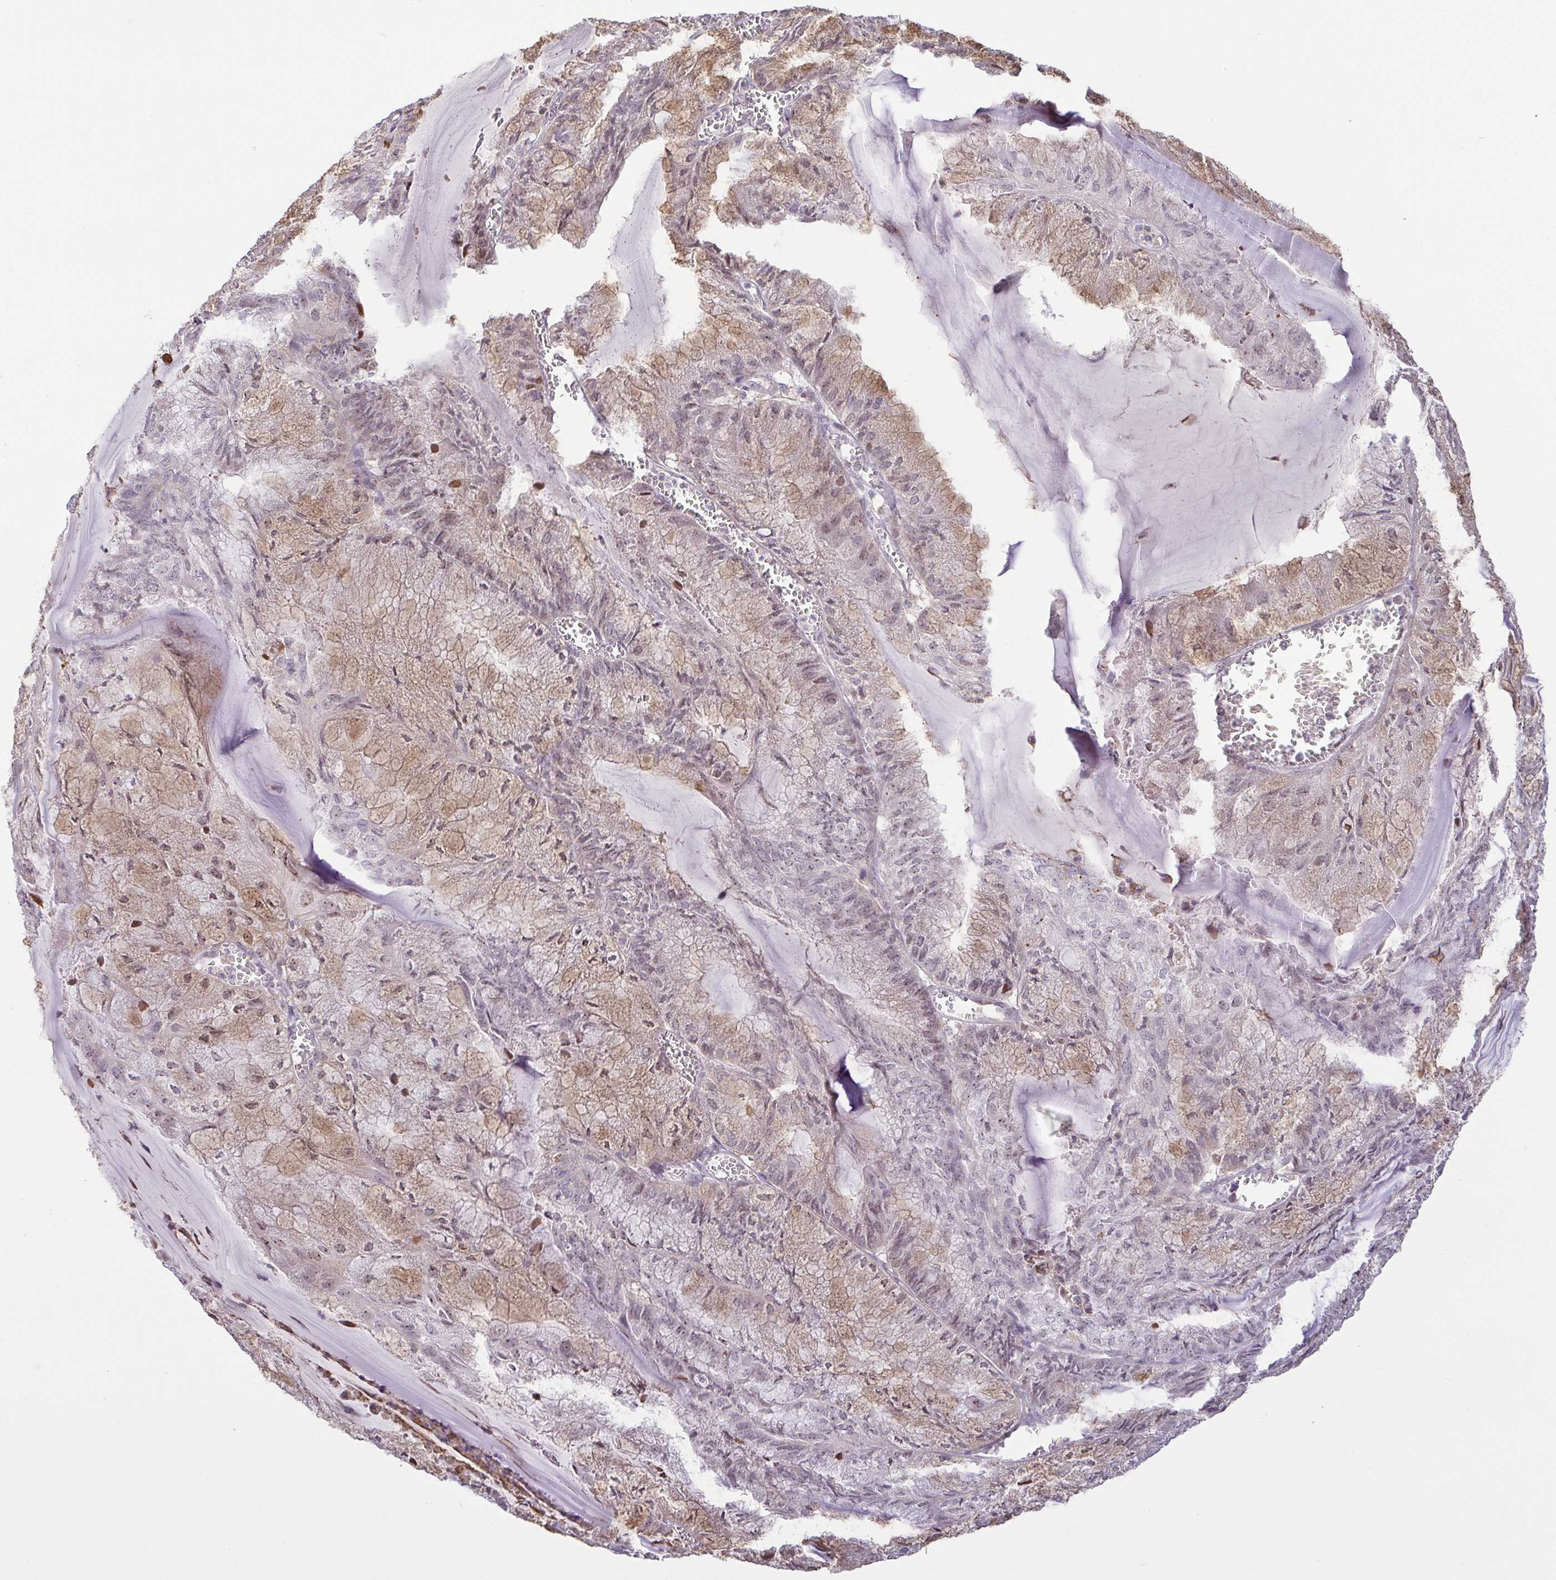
{"staining": {"intensity": "weak", "quantity": "<25%", "location": "nuclear"}, "tissue": "endometrial cancer", "cell_type": "Tumor cells", "image_type": "cancer", "snomed": [{"axis": "morphology", "description": "Carcinoma, NOS"}, {"axis": "topography", "description": "Endometrium"}], "caption": "A micrograph of endometrial cancer stained for a protein displays no brown staining in tumor cells.", "gene": "RSL24D1", "patient": {"sex": "female", "age": 62}}